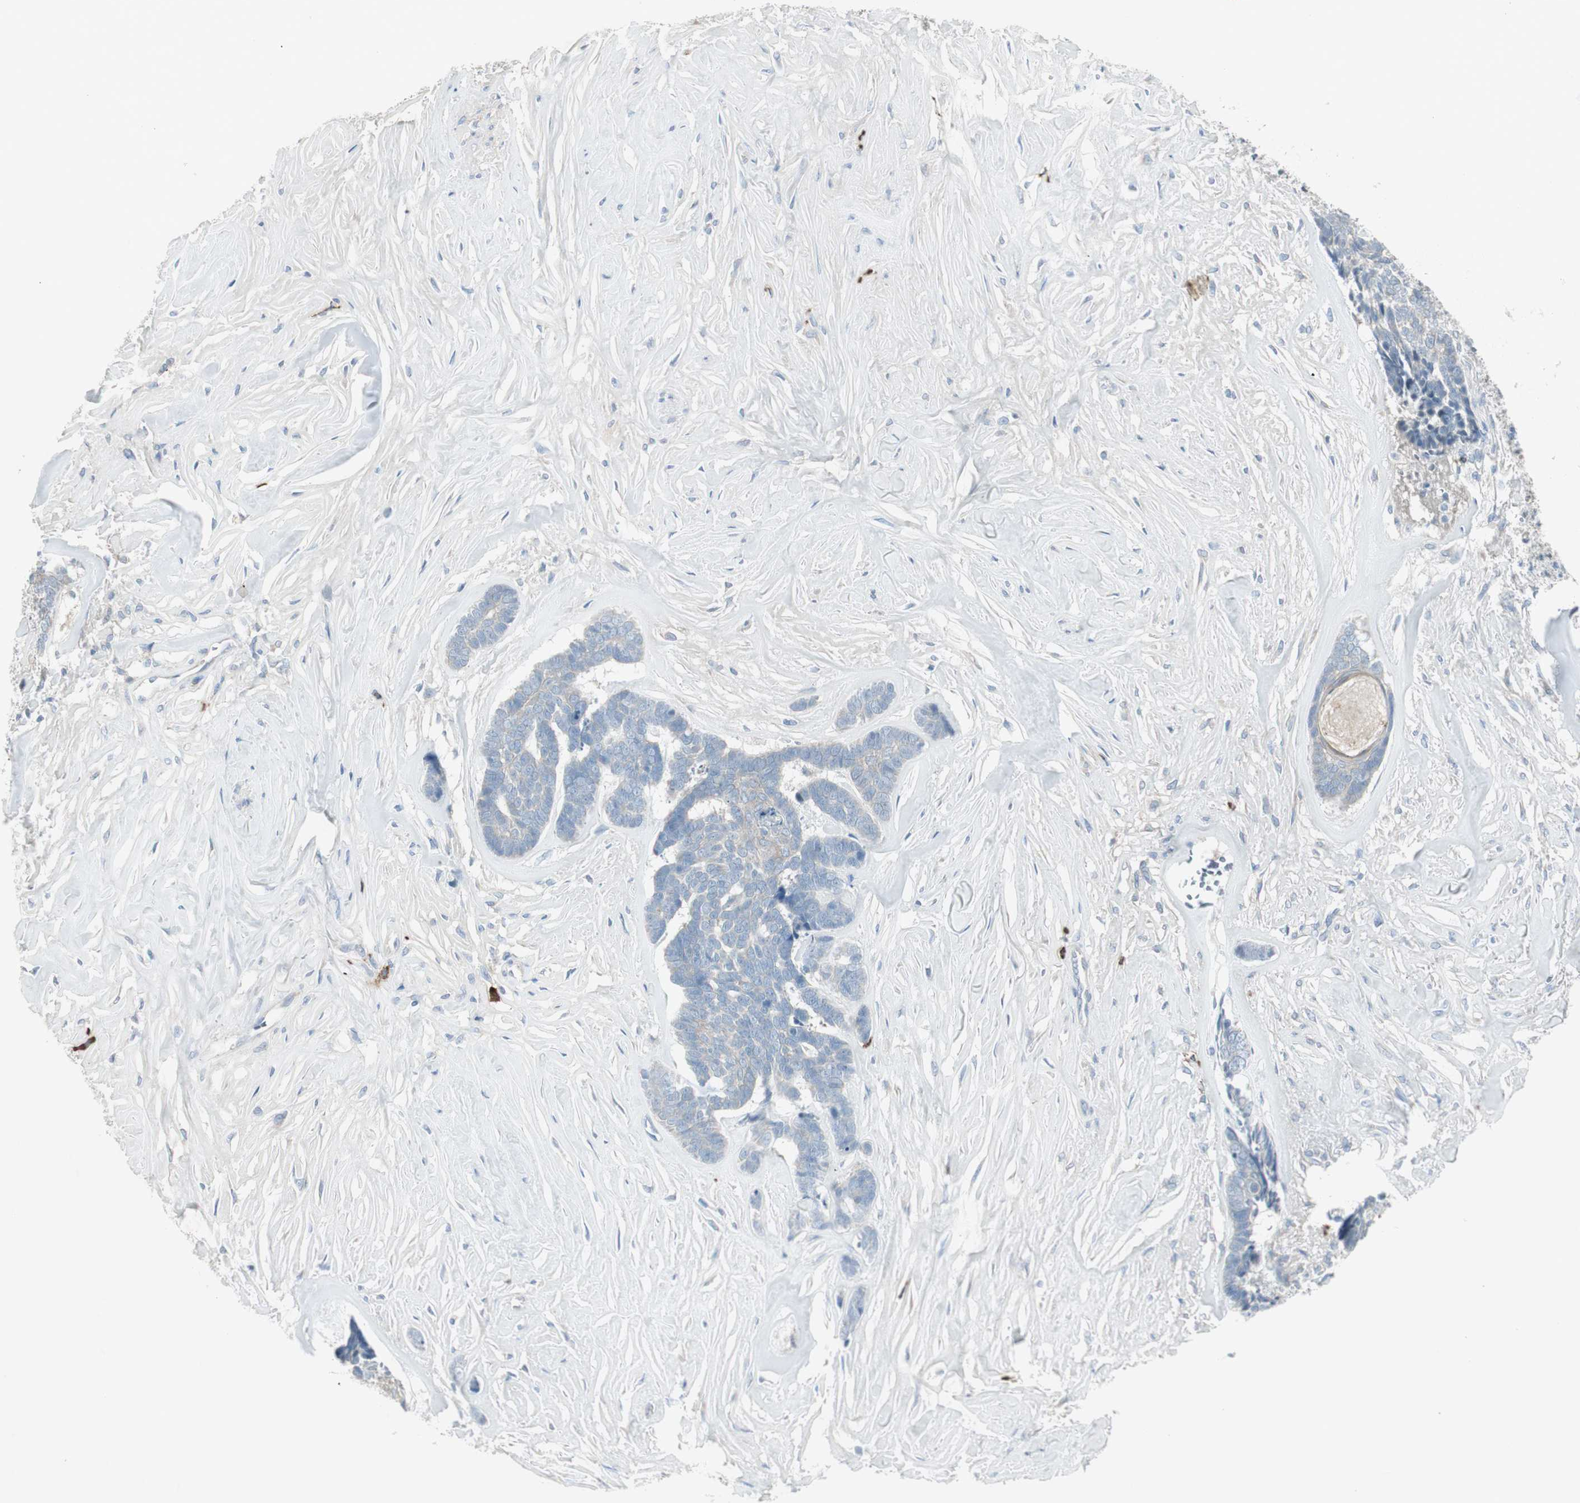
{"staining": {"intensity": "weak", "quantity": ">75%", "location": "cytoplasmic/membranous"}, "tissue": "skin cancer", "cell_type": "Tumor cells", "image_type": "cancer", "snomed": [{"axis": "morphology", "description": "Basal cell carcinoma"}, {"axis": "topography", "description": "Skin"}], "caption": "Human basal cell carcinoma (skin) stained for a protein (brown) demonstrates weak cytoplasmic/membranous positive staining in about >75% of tumor cells.", "gene": "MAPRE3", "patient": {"sex": "male", "age": 84}}